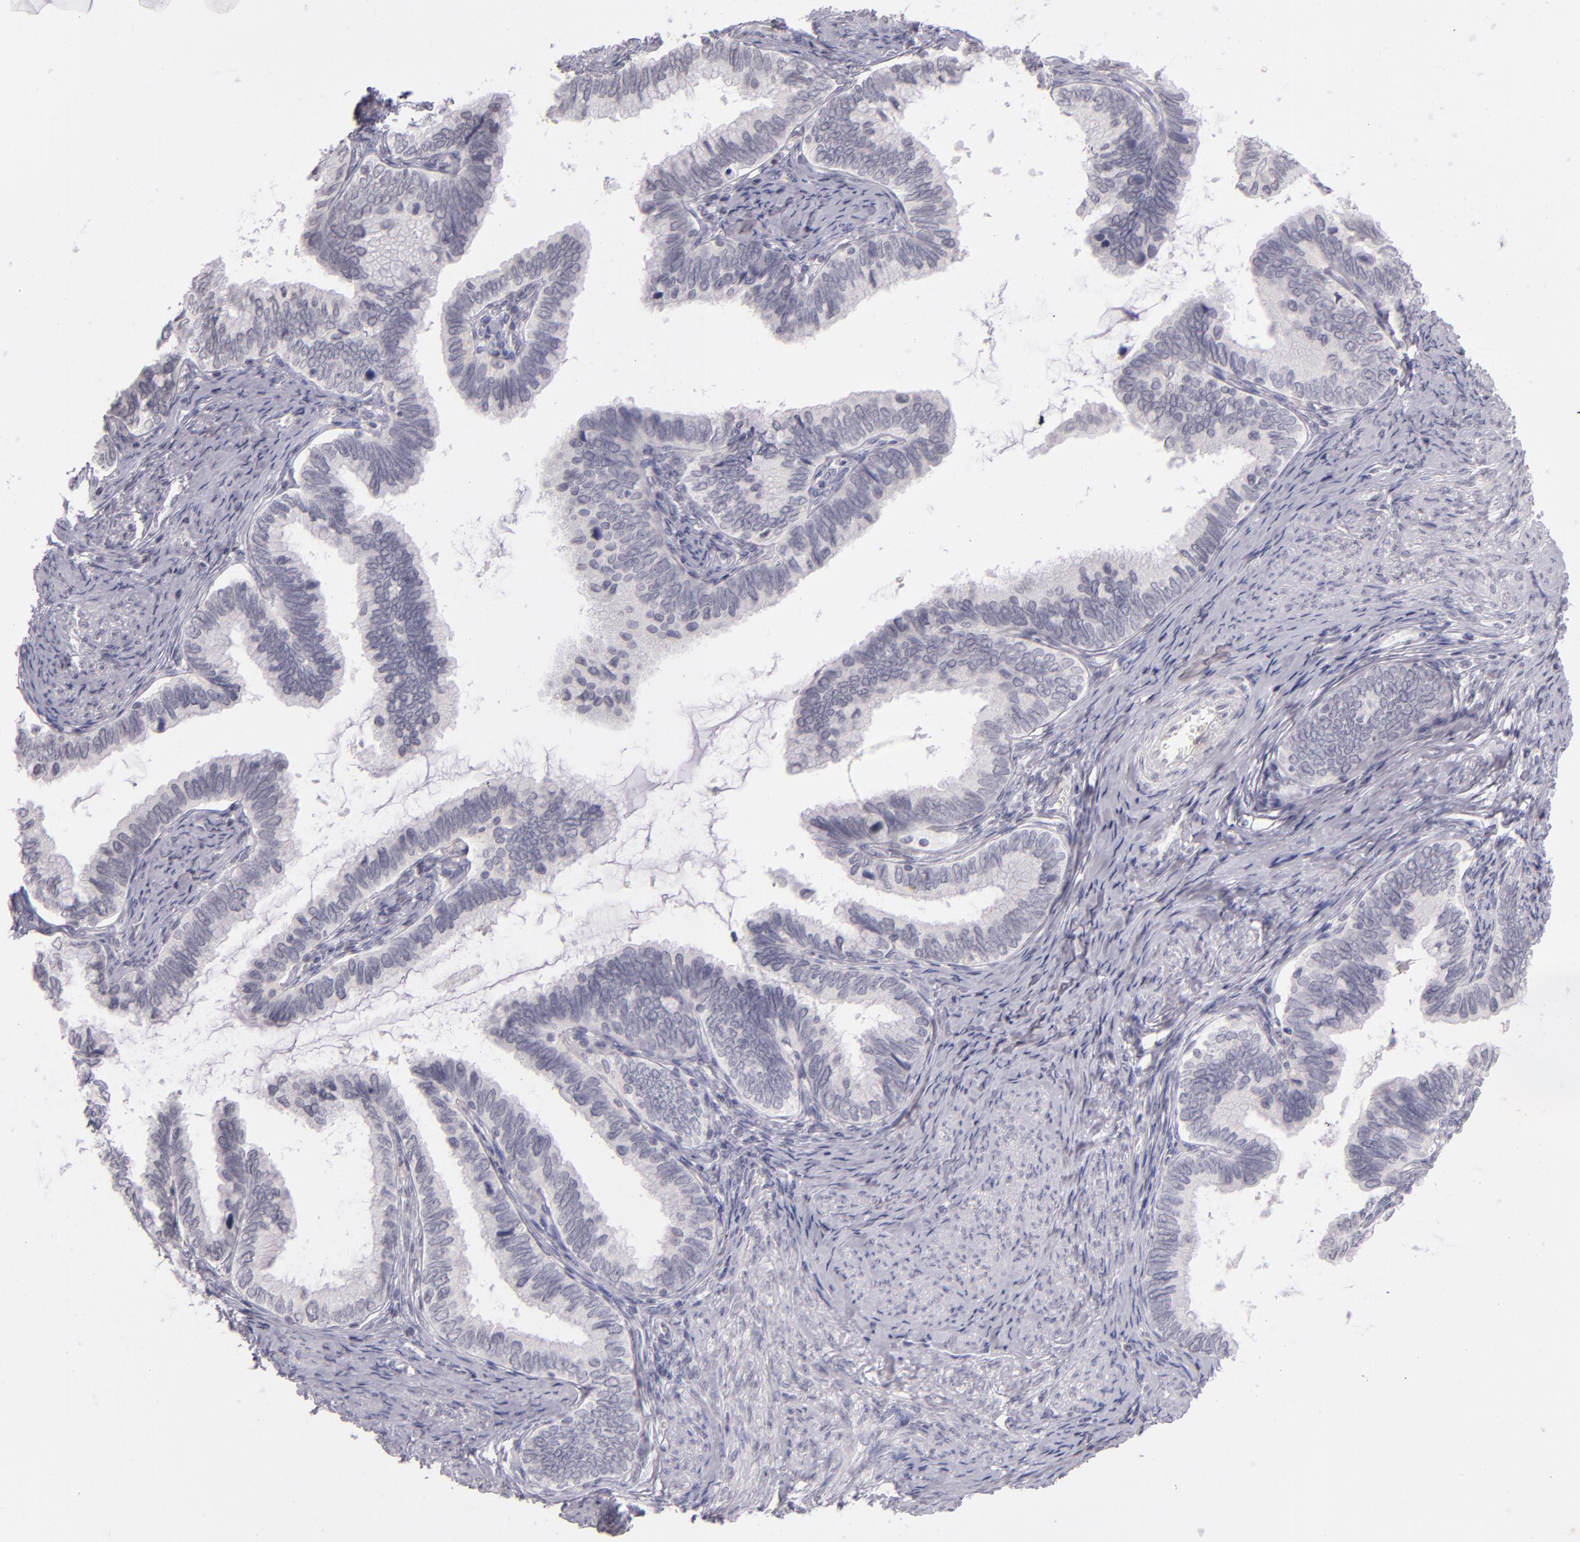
{"staining": {"intensity": "negative", "quantity": "none", "location": "none"}, "tissue": "cervical cancer", "cell_type": "Tumor cells", "image_type": "cancer", "snomed": [{"axis": "morphology", "description": "Adenocarcinoma, NOS"}, {"axis": "topography", "description": "Cervix"}], "caption": "The histopathology image demonstrates no significant positivity in tumor cells of adenocarcinoma (cervical). (Stains: DAB (3,3'-diaminobenzidine) immunohistochemistry with hematoxylin counter stain, Microscopy: brightfield microscopy at high magnification).", "gene": "CD40", "patient": {"sex": "female", "age": 49}}